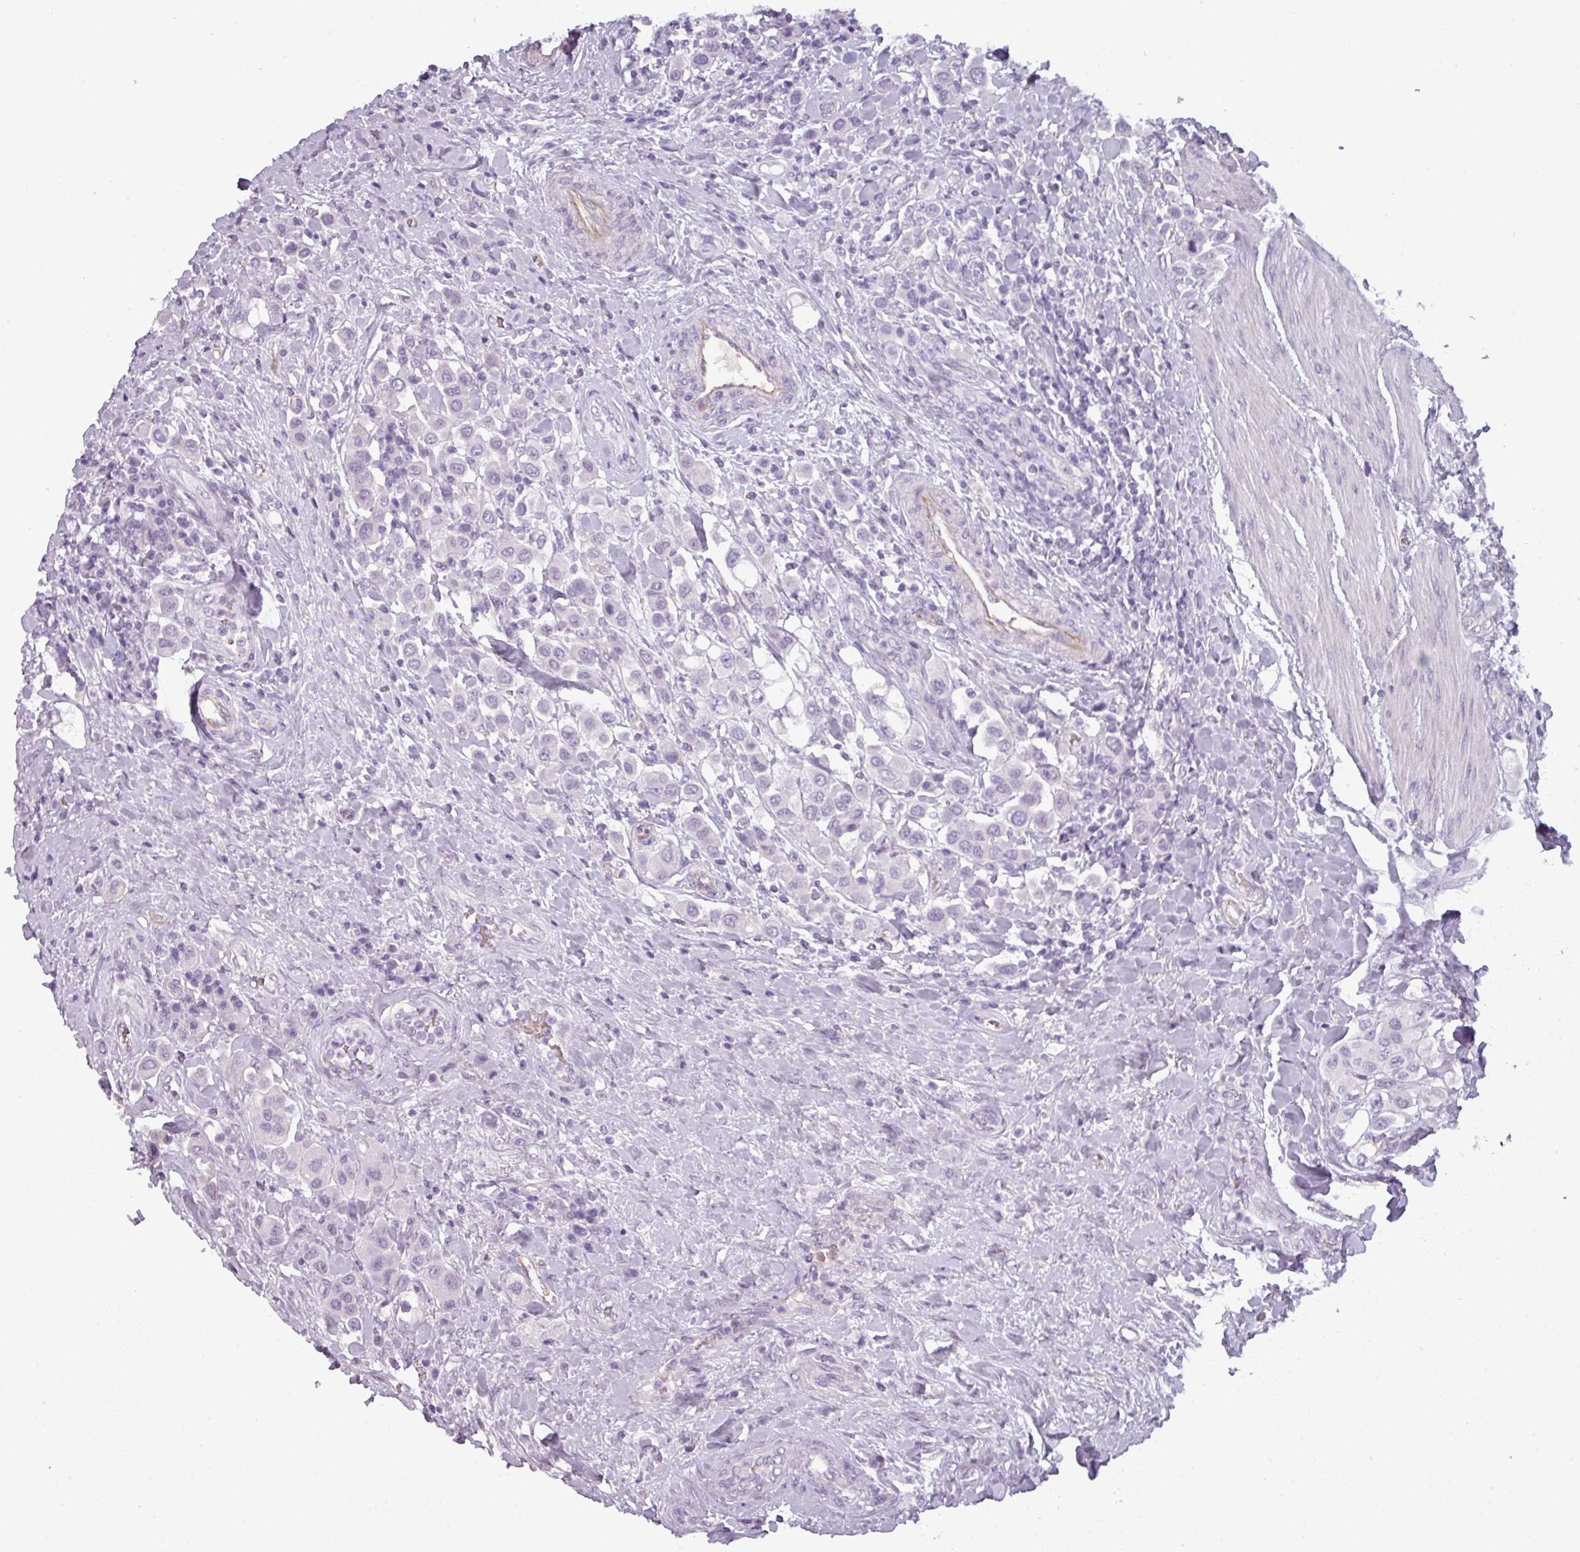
{"staining": {"intensity": "negative", "quantity": "none", "location": "none"}, "tissue": "urothelial cancer", "cell_type": "Tumor cells", "image_type": "cancer", "snomed": [{"axis": "morphology", "description": "Urothelial carcinoma, High grade"}, {"axis": "topography", "description": "Urinary bladder"}], "caption": "DAB (3,3'-diaminobenzidine) immunohistochemical staining of human urothelial cancer displays no significant positivity in tumor cells. (Immunohistochemistry (ihc), brightfield microscopy, high magnification).", "gene": "AREL1", "patient": {"sex": "male", "age": 50}}